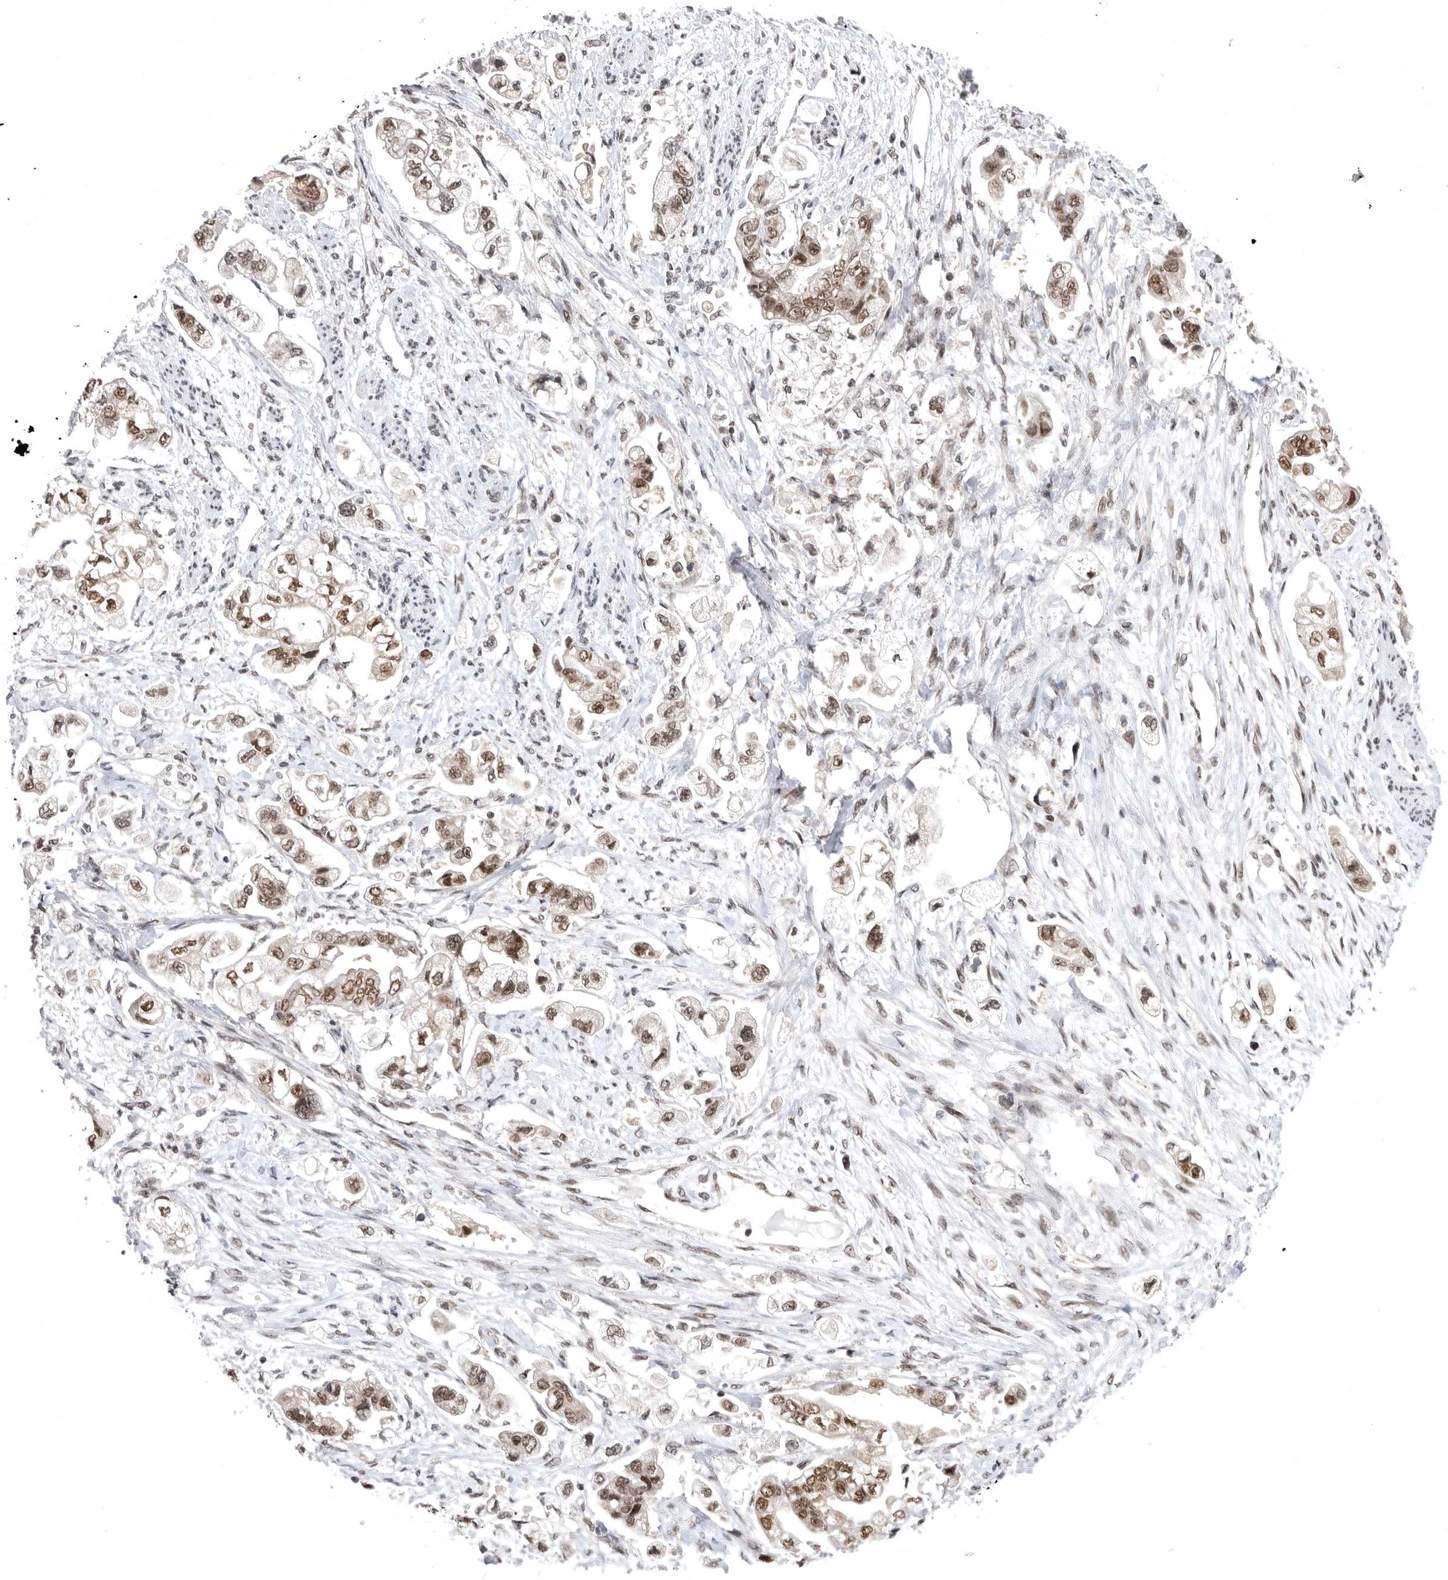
{"staining": {"intensity": "moderate", "quantity": ">75%", "location": "nuclear"}, "tissue": "stomach cancer", "cell_type": "Tumor cells", "image_type": "cancer", "snomed": [{"axis": "morphology", "description": "Adenocarcinoma, NOS"}, {"axis": "topography", "description": "Stomach"}], "caption": "Moderate nuclear protein expression is present in approximately >75% of tumor cells in stomach cancer. The staining is performed using DAB (3,3'-diaminobenzidine) brown chromogen to label protein expression. The nuclei are counter-stained blue using hematoxylin.", "gene": "ZNF830", "patient": {"sex": "male", "age": 62}}